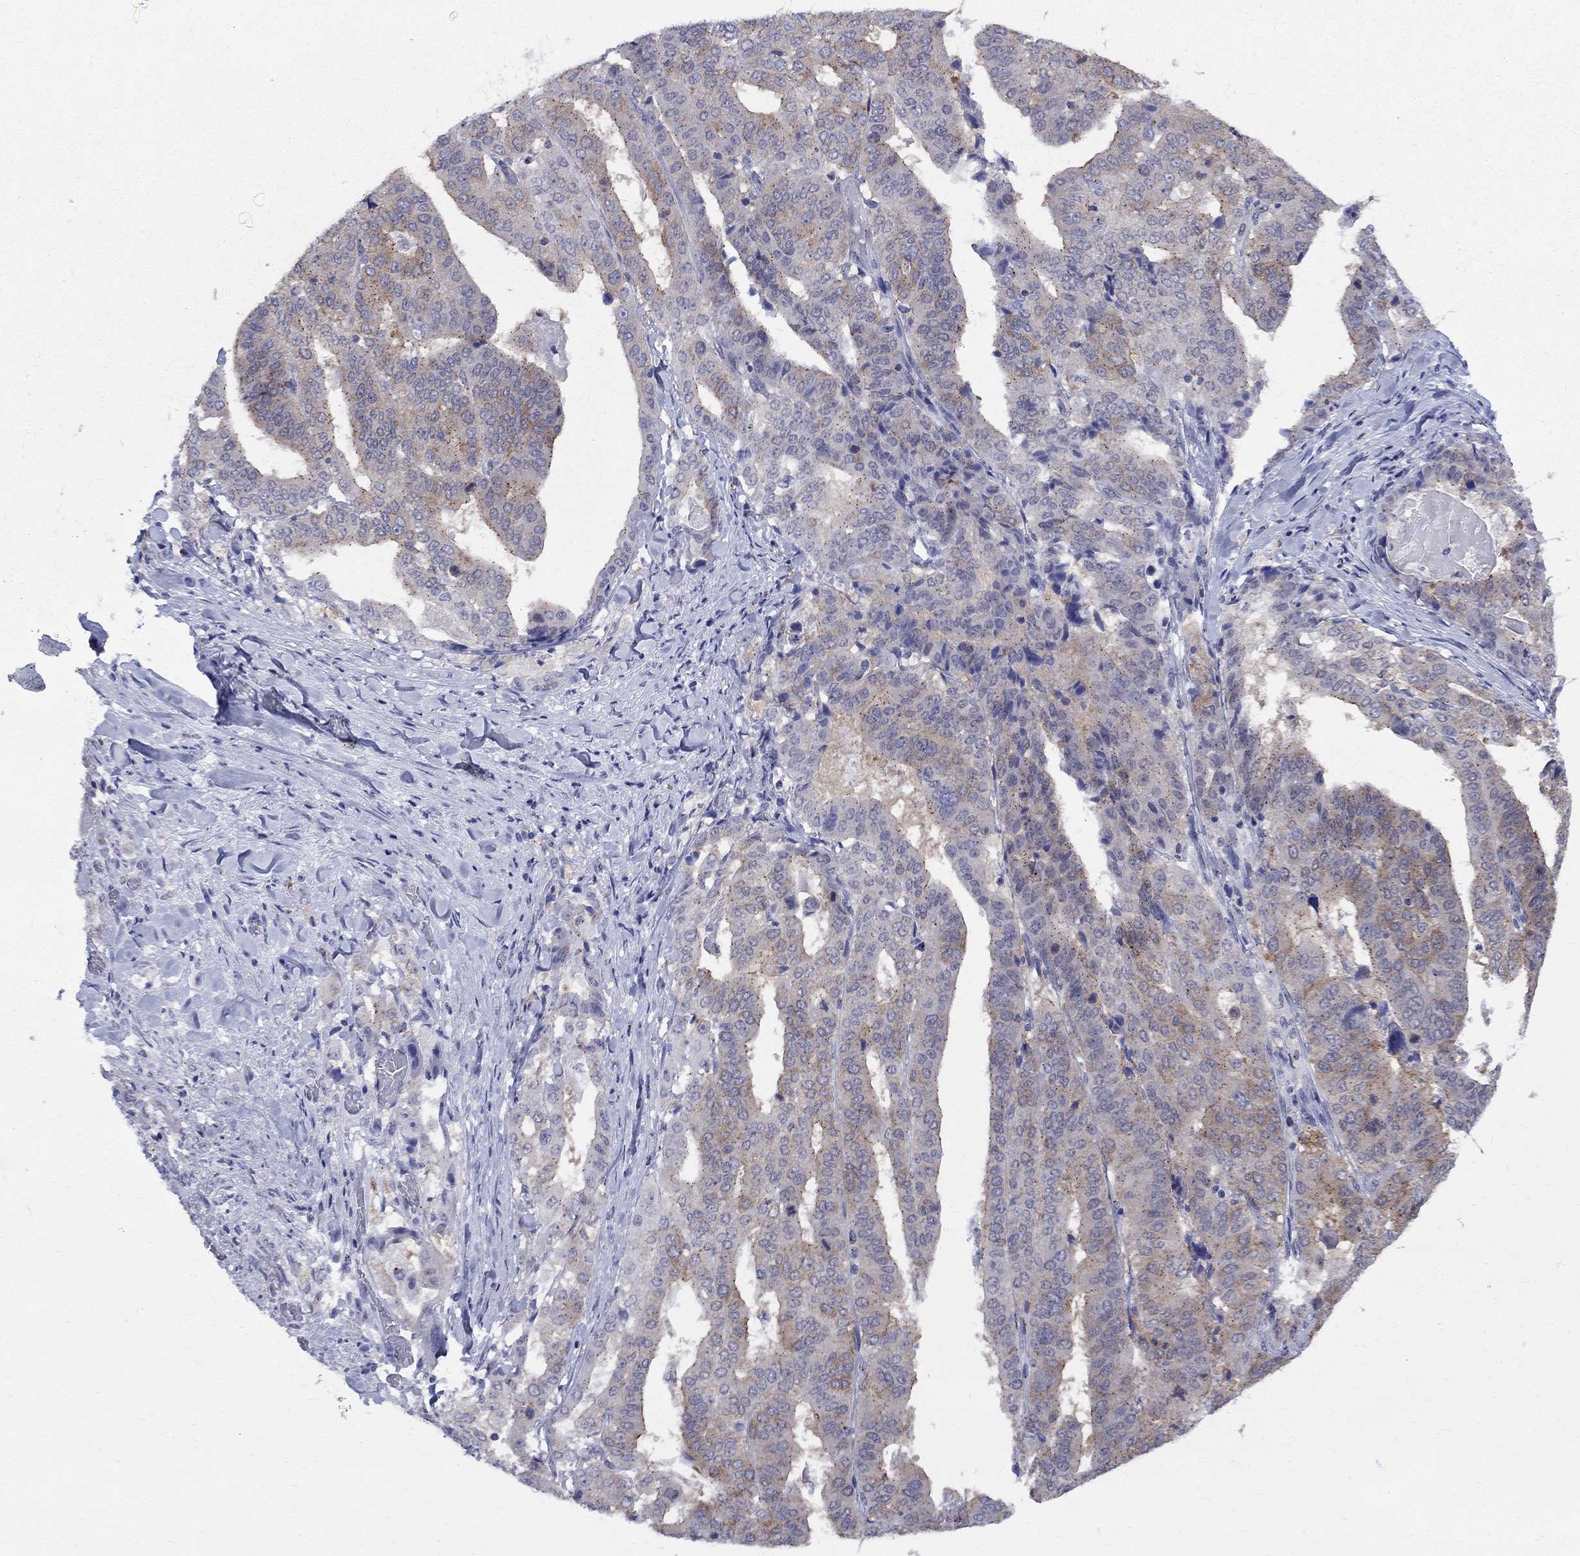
{"staining": {"intensity": "weak", "quantity": ">75%", "location": "cytoplasmic/membranous"}, "tissue": "stomach cancer", "cell_type": "Tumor cells", "image_type": "cancer", "snomed": [{"axis": "morphology", "description": "Adenocarcinoma, NOS"}, {"axis": "topography", "description": "Stomach"}], "caption": "Protein staining by immunohistochemistry (IHC) displays weak cytoplasmic/membranous expression in about >75% of tumor cells in stomach cancer (adenocarcinoma). (DAB = brown stain, brightfield microscopy at high magnification).", "gene": "CEP43", "patient": {"sex": "male", "age": 48}}